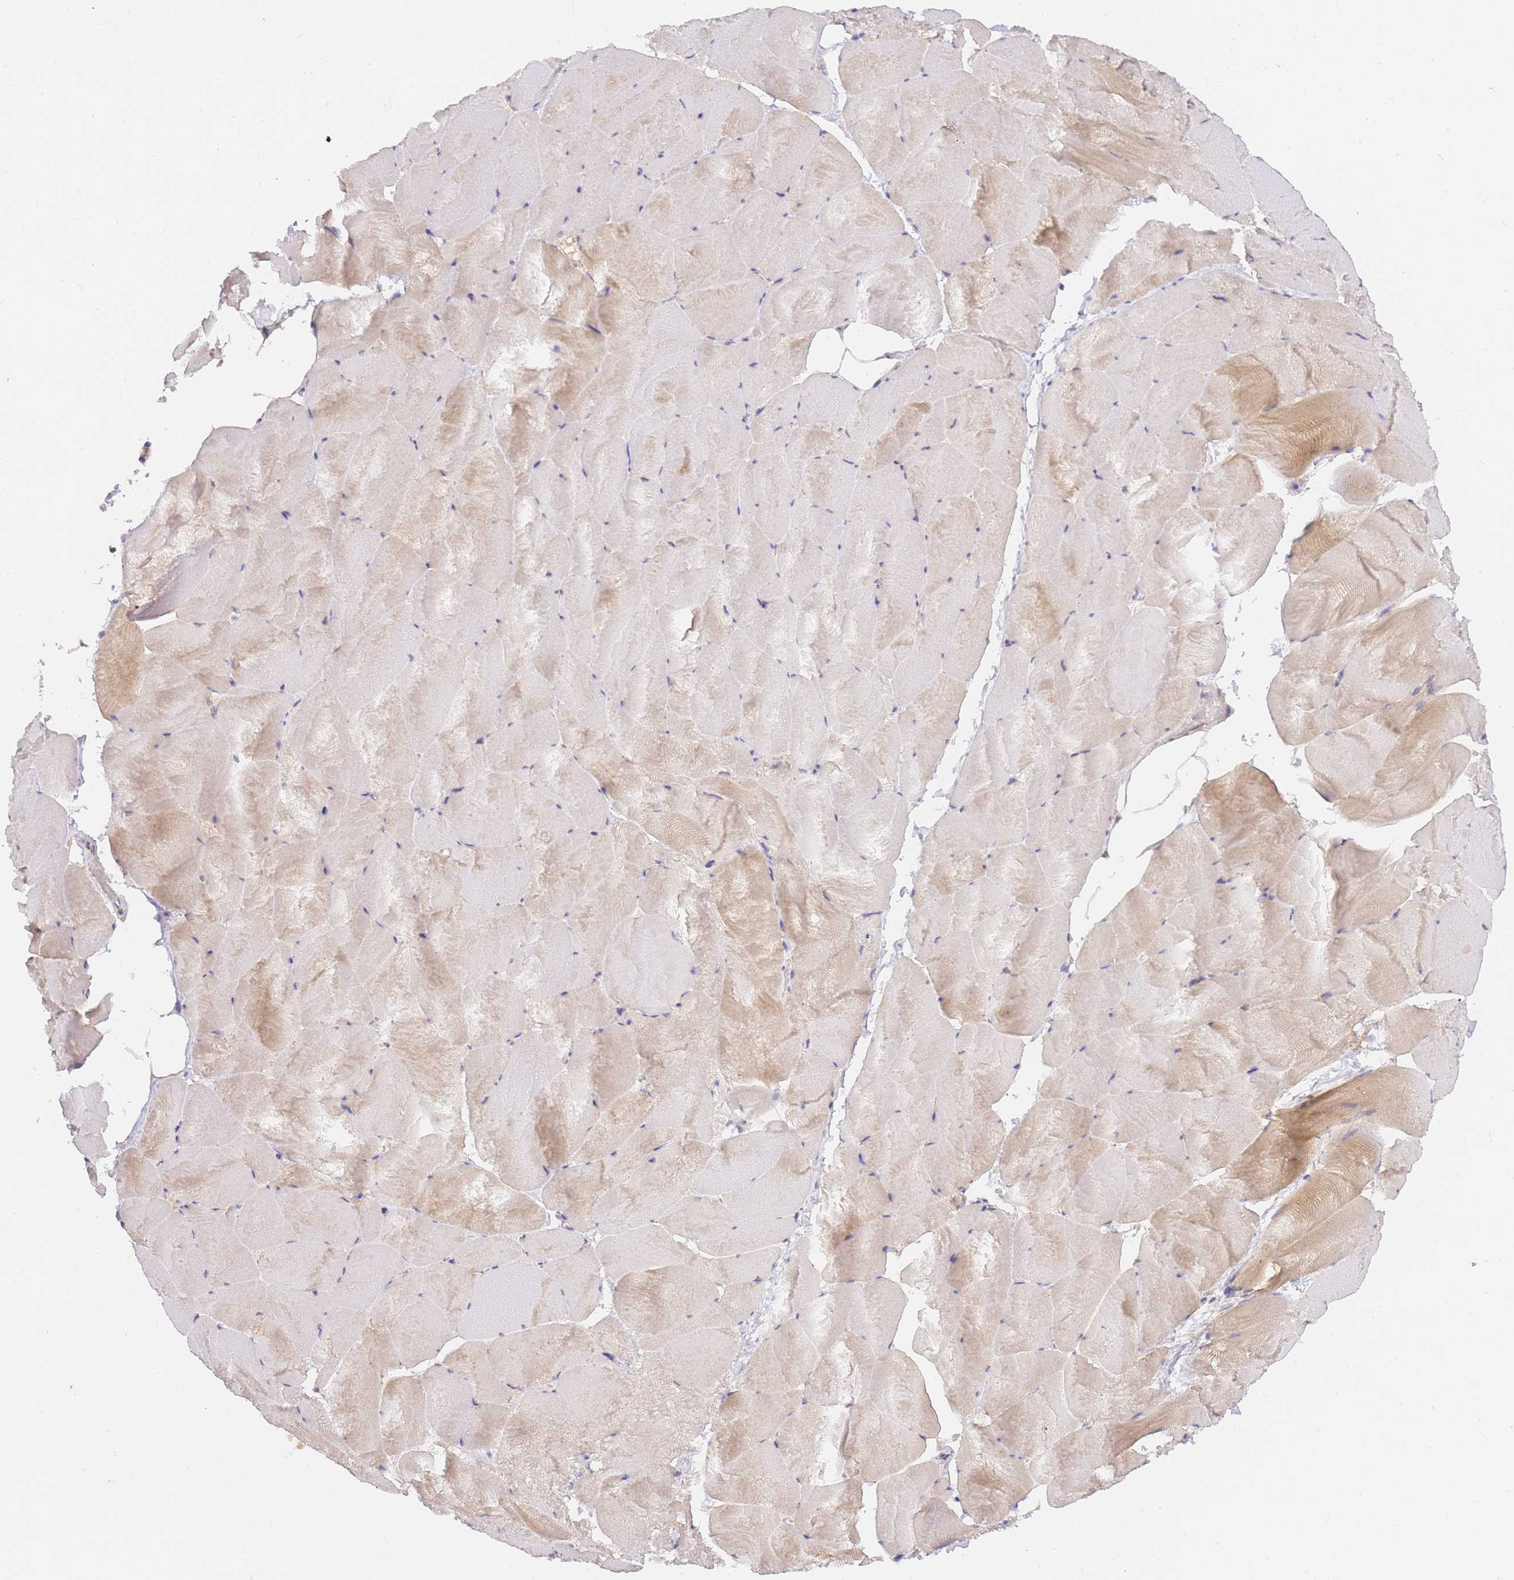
{"staining": {"intensity": "weak", "quantity": "25%-75%", "location": "cytoplasmic/membranous"}, "tissue": "skeletal muscle", "cell_type": "Myocytes", "image_type": "normal", "snomed": [{"axis": "morphology", "description": "Normal tissue, NOS"}, {"axis": "topography", "description": "Skeletal muscle"}], "caption": "Protein staining displays weak cytoplasmic/membranous staining in about 25%-75% of myocytes in benign skeletal muscle. The protein of interest is shown in brown color, while the nuclei are stained blue.", "gene": "ZNF577", "patient": {"sex": "female", "age": 64}}